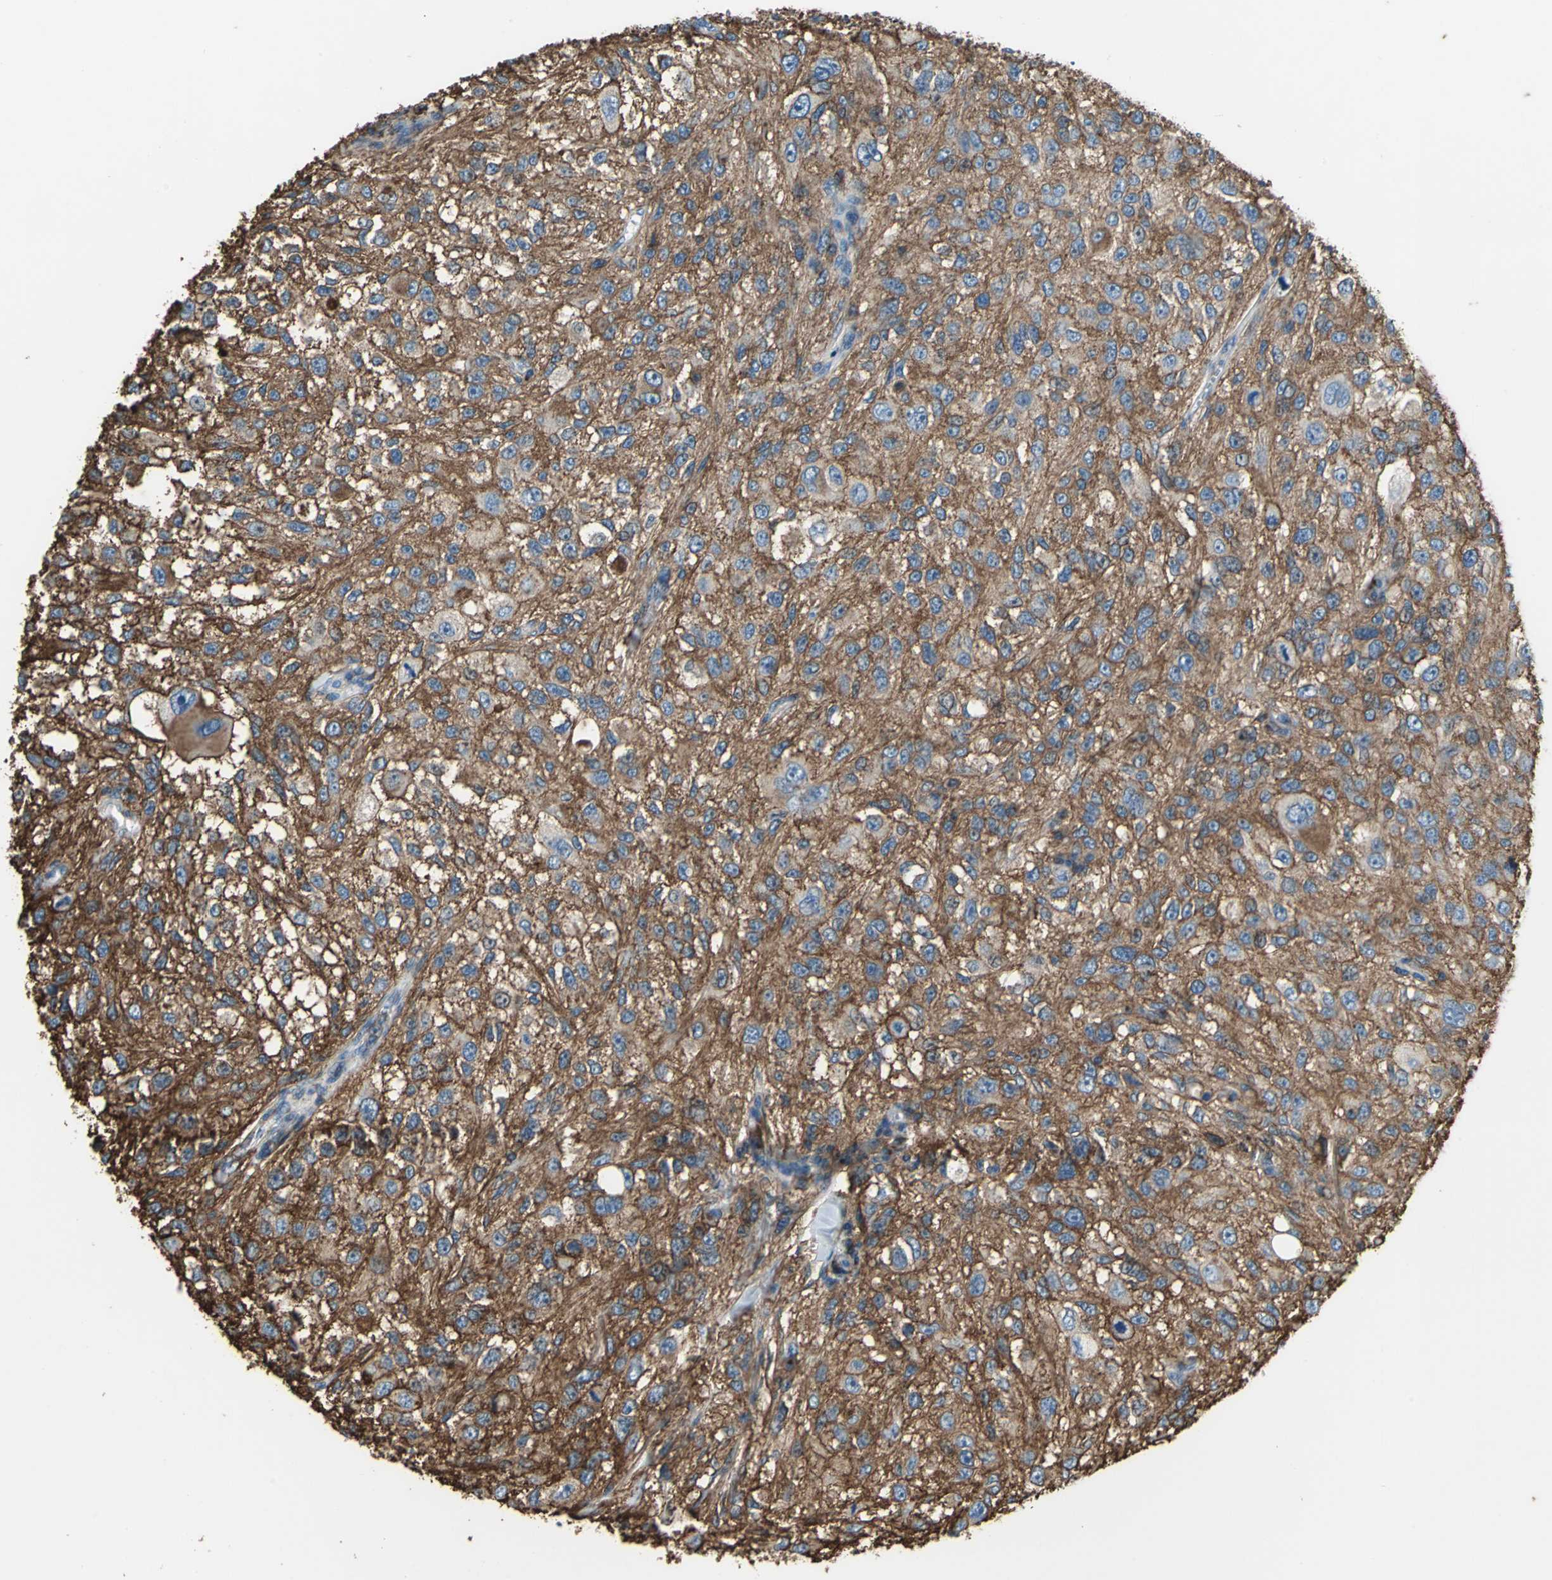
{"staining": {"intensity": "strong", "quantity": ">75%", "location": "cytoplasmic/membranous"}, "tissue": "melanoma", "cell_type": "Tumor cells", "image_type": "cancer", "snomed": [{"axis": "morphology", "description": "Necrosis, NOS"}, {"axis": "morphology", "description": "Malignant melanoma, NOS"}, {"axis": "topography", "description": "Skin"}], "caption": "Human melanoma stained with a brown dye reveals strong cytoplasmic/membranous positive expression in approximately >75% of tumor cells.", "gene": "CD44", "patient": {"sex": "female", "age": 87}}